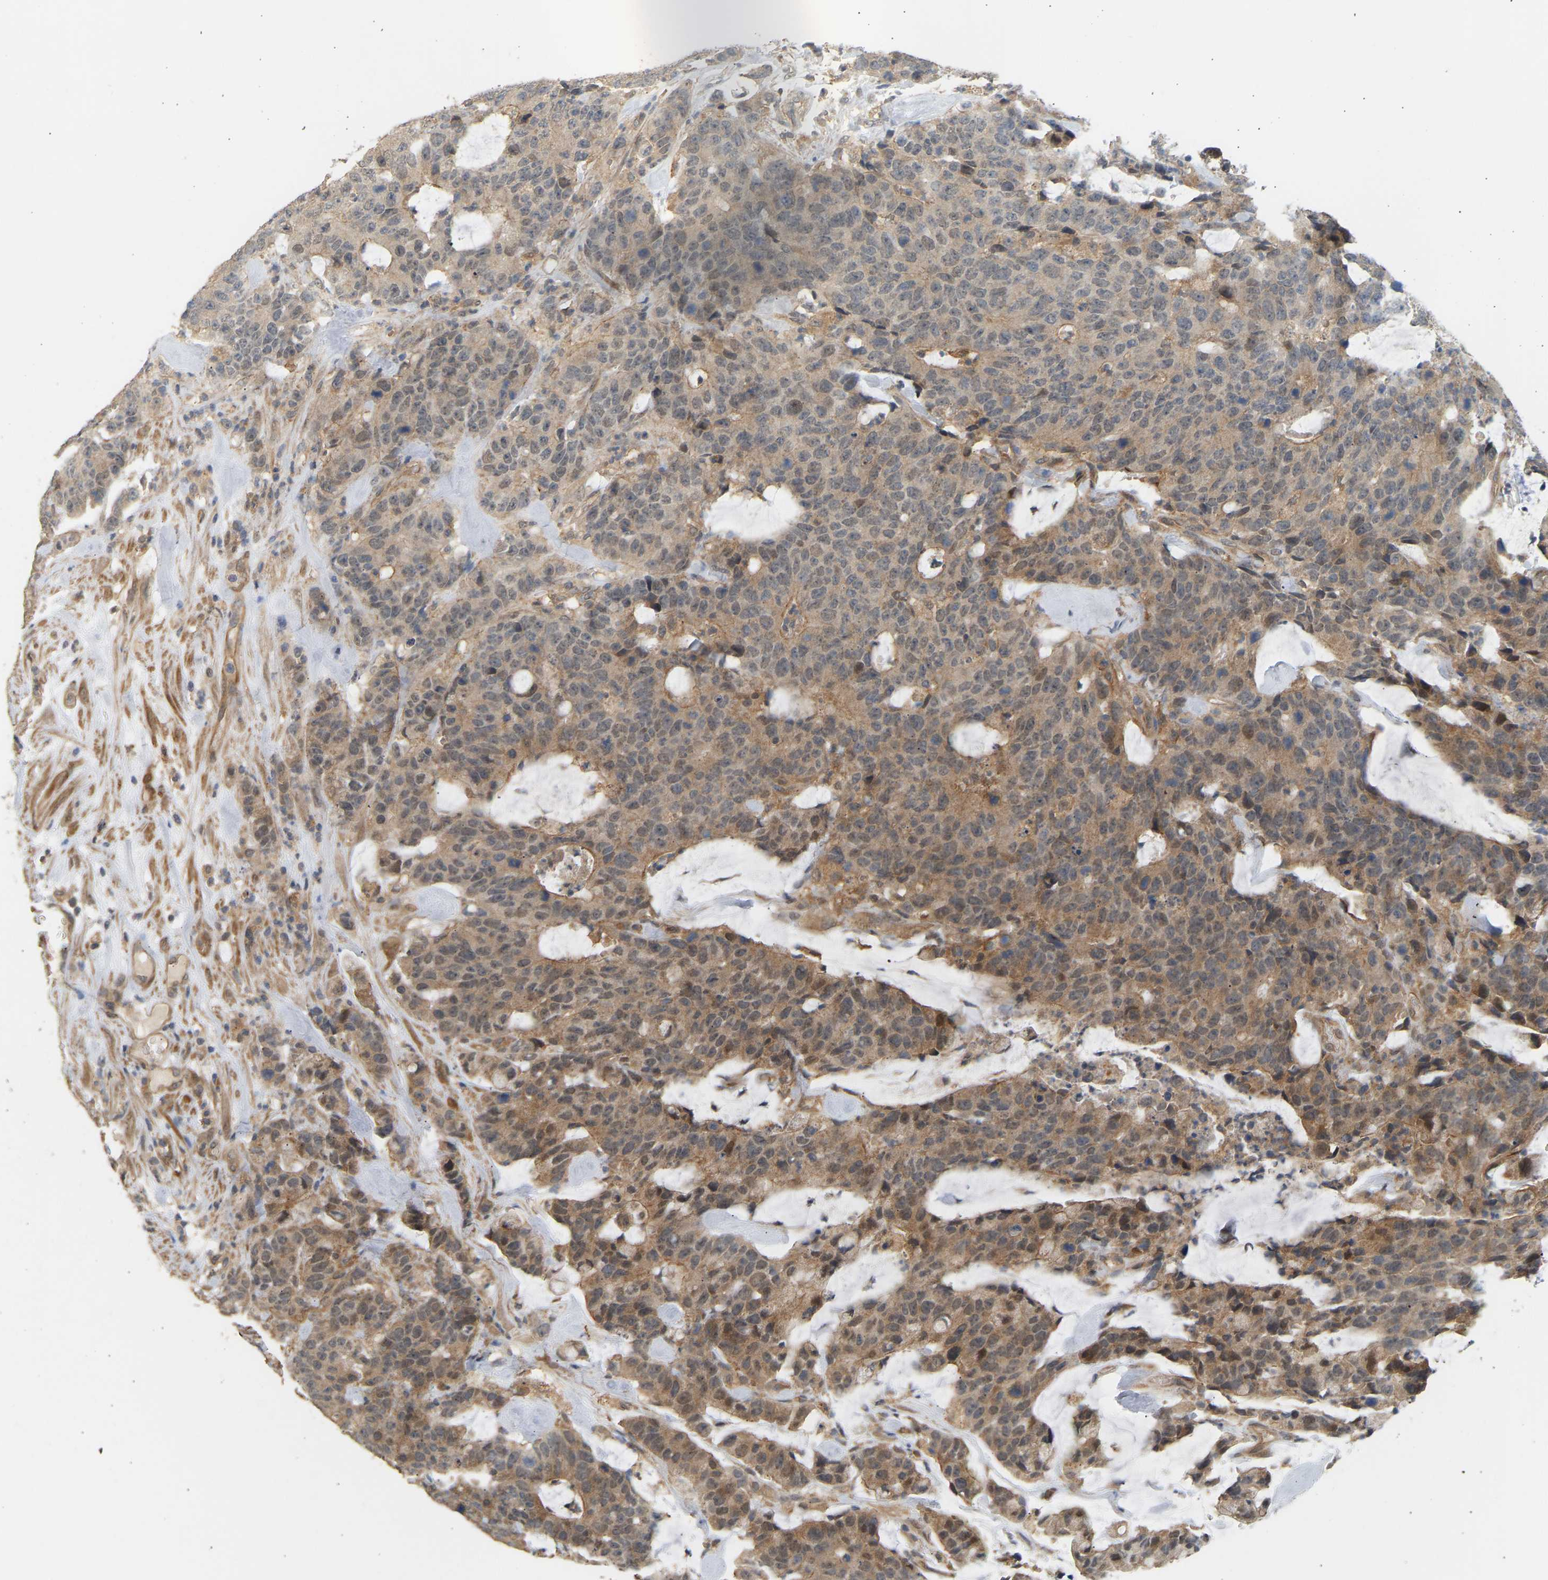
{"staining": {"intensity": "moderate", "quantity": ">75%", "location": "cytoplasmic/membranous"}, "tissue": "colorectal cancer", "cell_type": "Tumor cells", "image_type": "cancer", "snomed": [{"axis": "morphology", "description": "Adenocarcinoma, NOS"}, {"axis": "topography", "description": "Colon"}], "caption": "Protein staining of colorectal cancer tissue demonstrates moderate cytoplasmic/membranous positivity in approximately >75% of tumor cells.", "gene": "RGL1", "patient": {"sex": "female", "age": 86}}